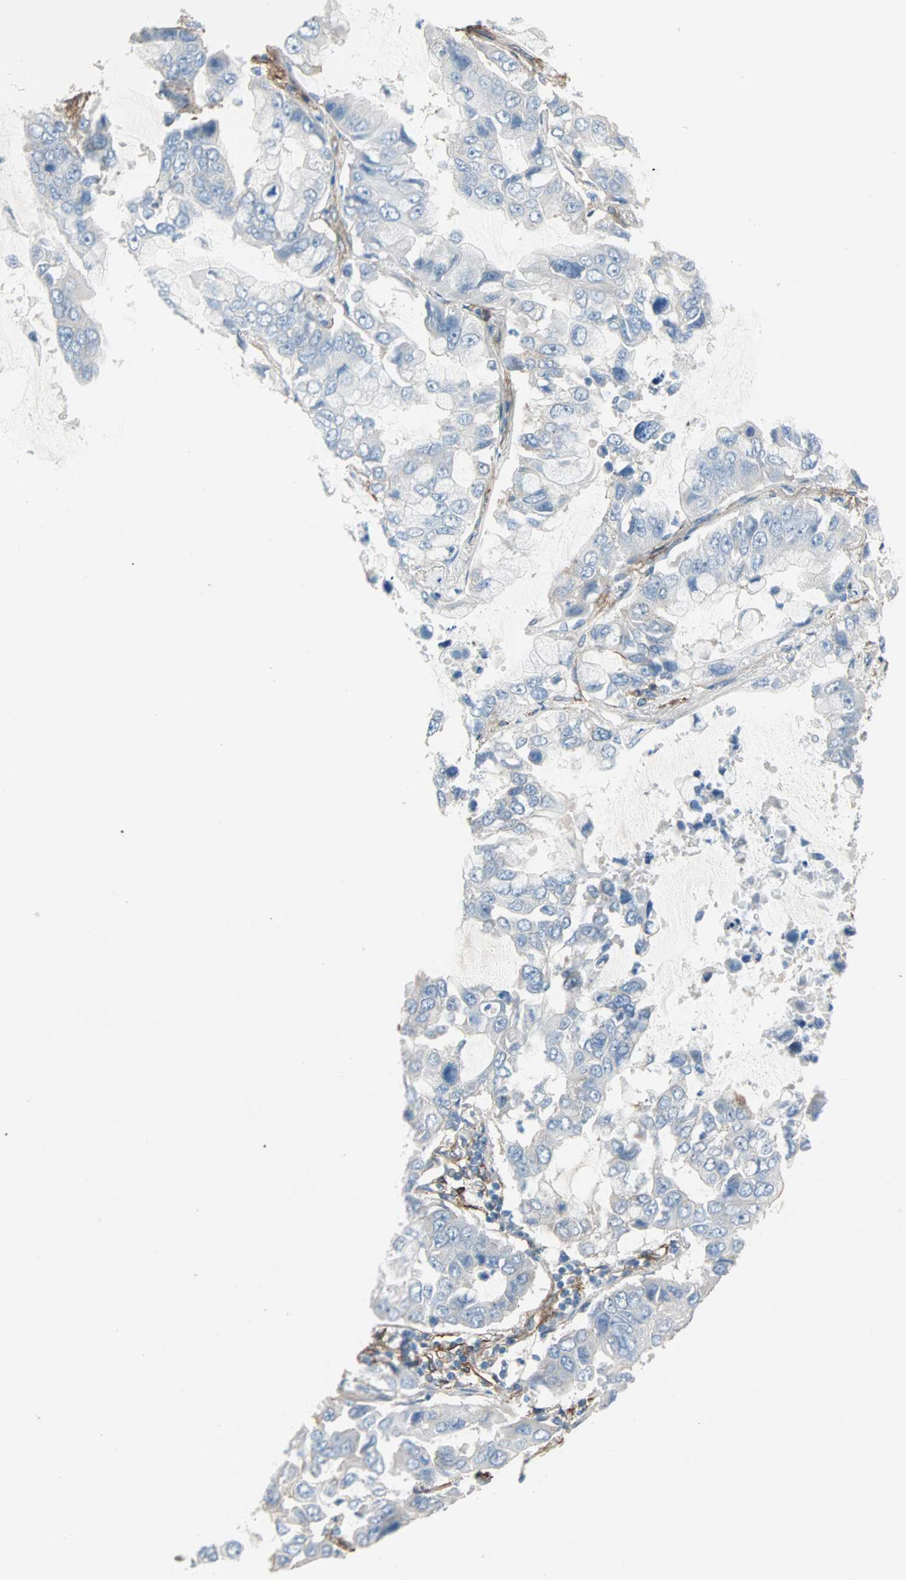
{"staining": {"intensity": "negative", "quantity": "none", "location": "none"}, "tissue": "lung cancer", "cell_type": "Tumor cells", "image_type": "cancer", "snomed": [{"axis": "morphology", "description": "Adenocarcinoma, NOS"}, {"axis": "topography", "description": "Lung"}], "caption": "A micrograph of human lung adenocarcinoma is negative for staining in tumor cells. (DAB IHC, high magnification).", "gene": "EPB41L2", "patient": {"sex": "male", "age": 64}}